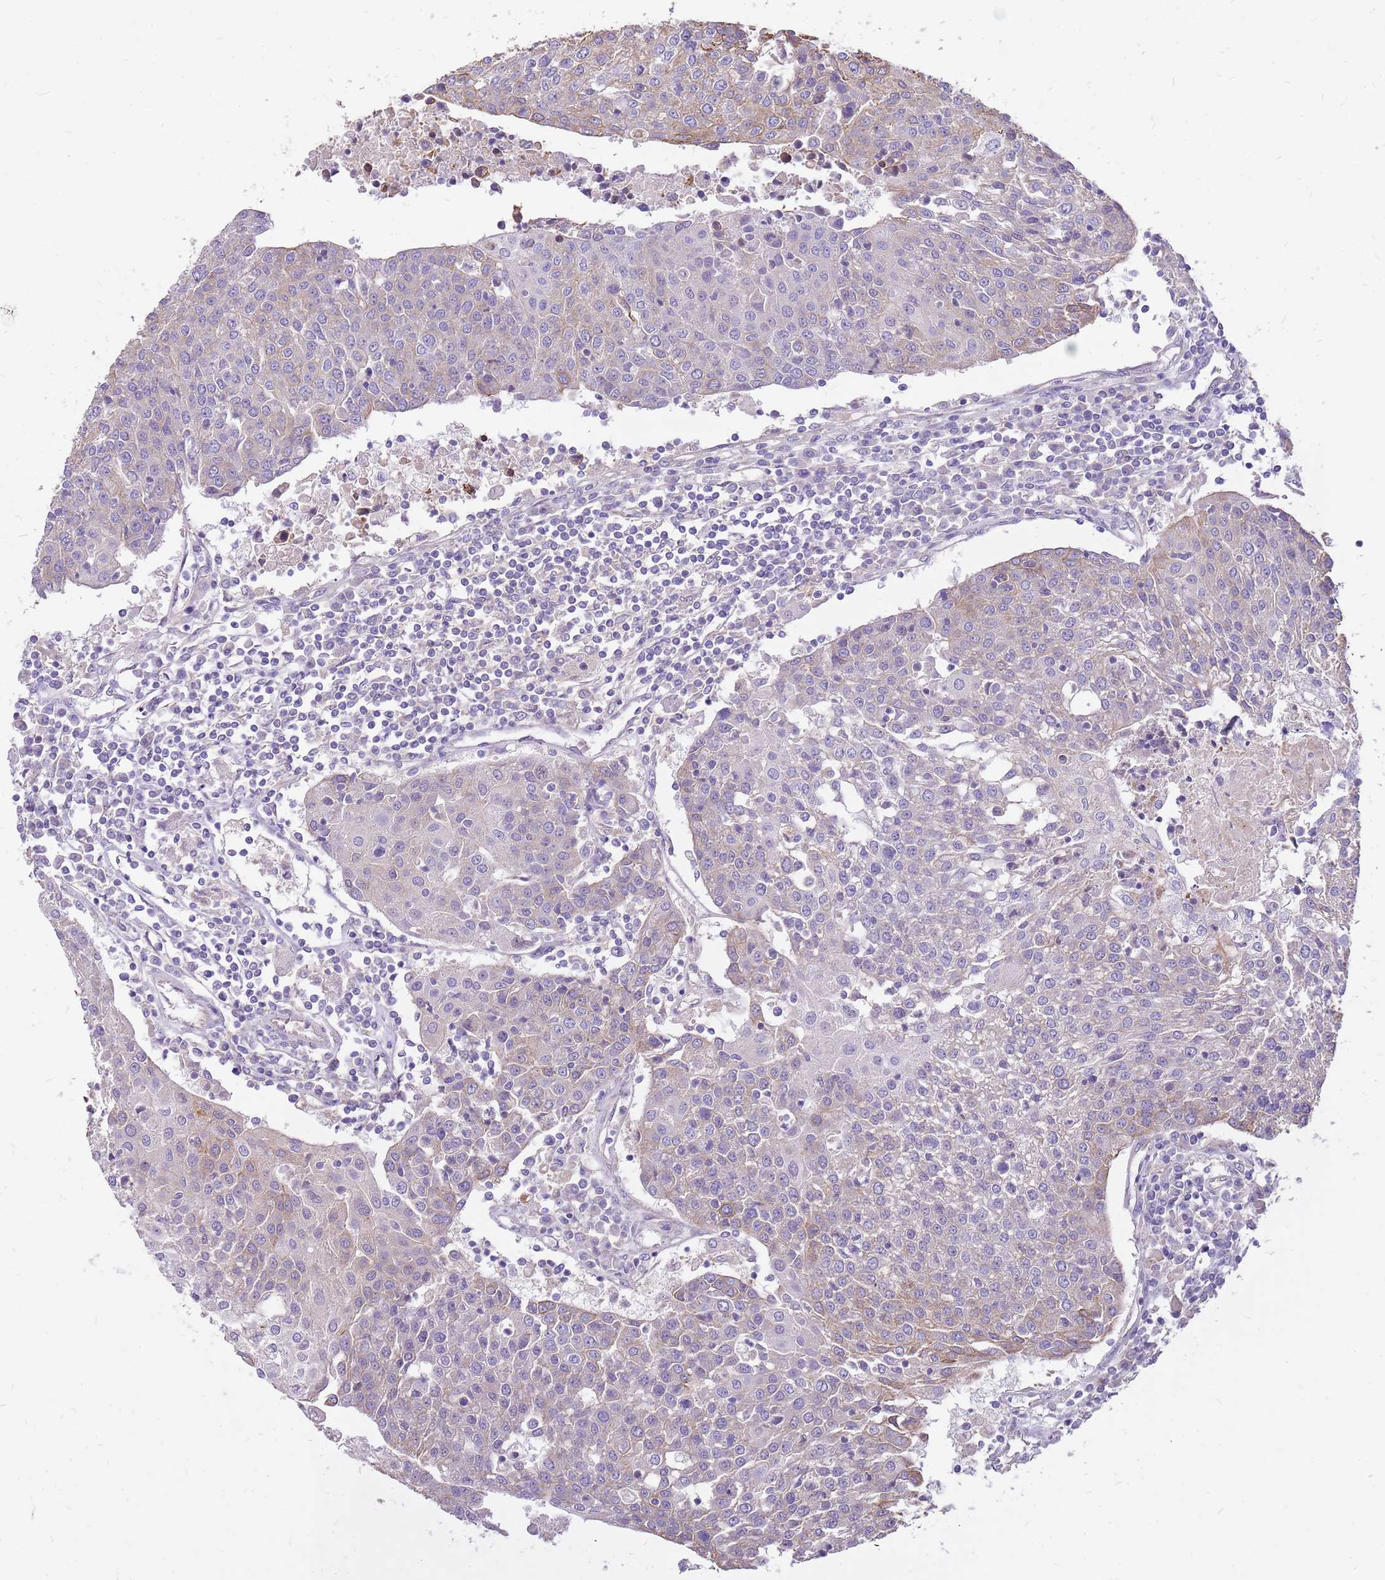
{"staining": {"intensity": "weak", "quantity": "<25%", "location": "cytoplasmic/membranous"}, "tissue": "urothelial cancer", "cell_type": "Tumor cells", "image_type": "cancer", "snomed": [{"axis": "morphology", "description": "Urothelial carcinoma, High grade"}, {"axis": "topography", "description": "Urinary bladder"}], "caption": "Human urothelial cancer stained for a protein using IHC shows no expression in tumor cells.", "gene": "WASHC4", "patient": {"sex": "female", "age": 85}}